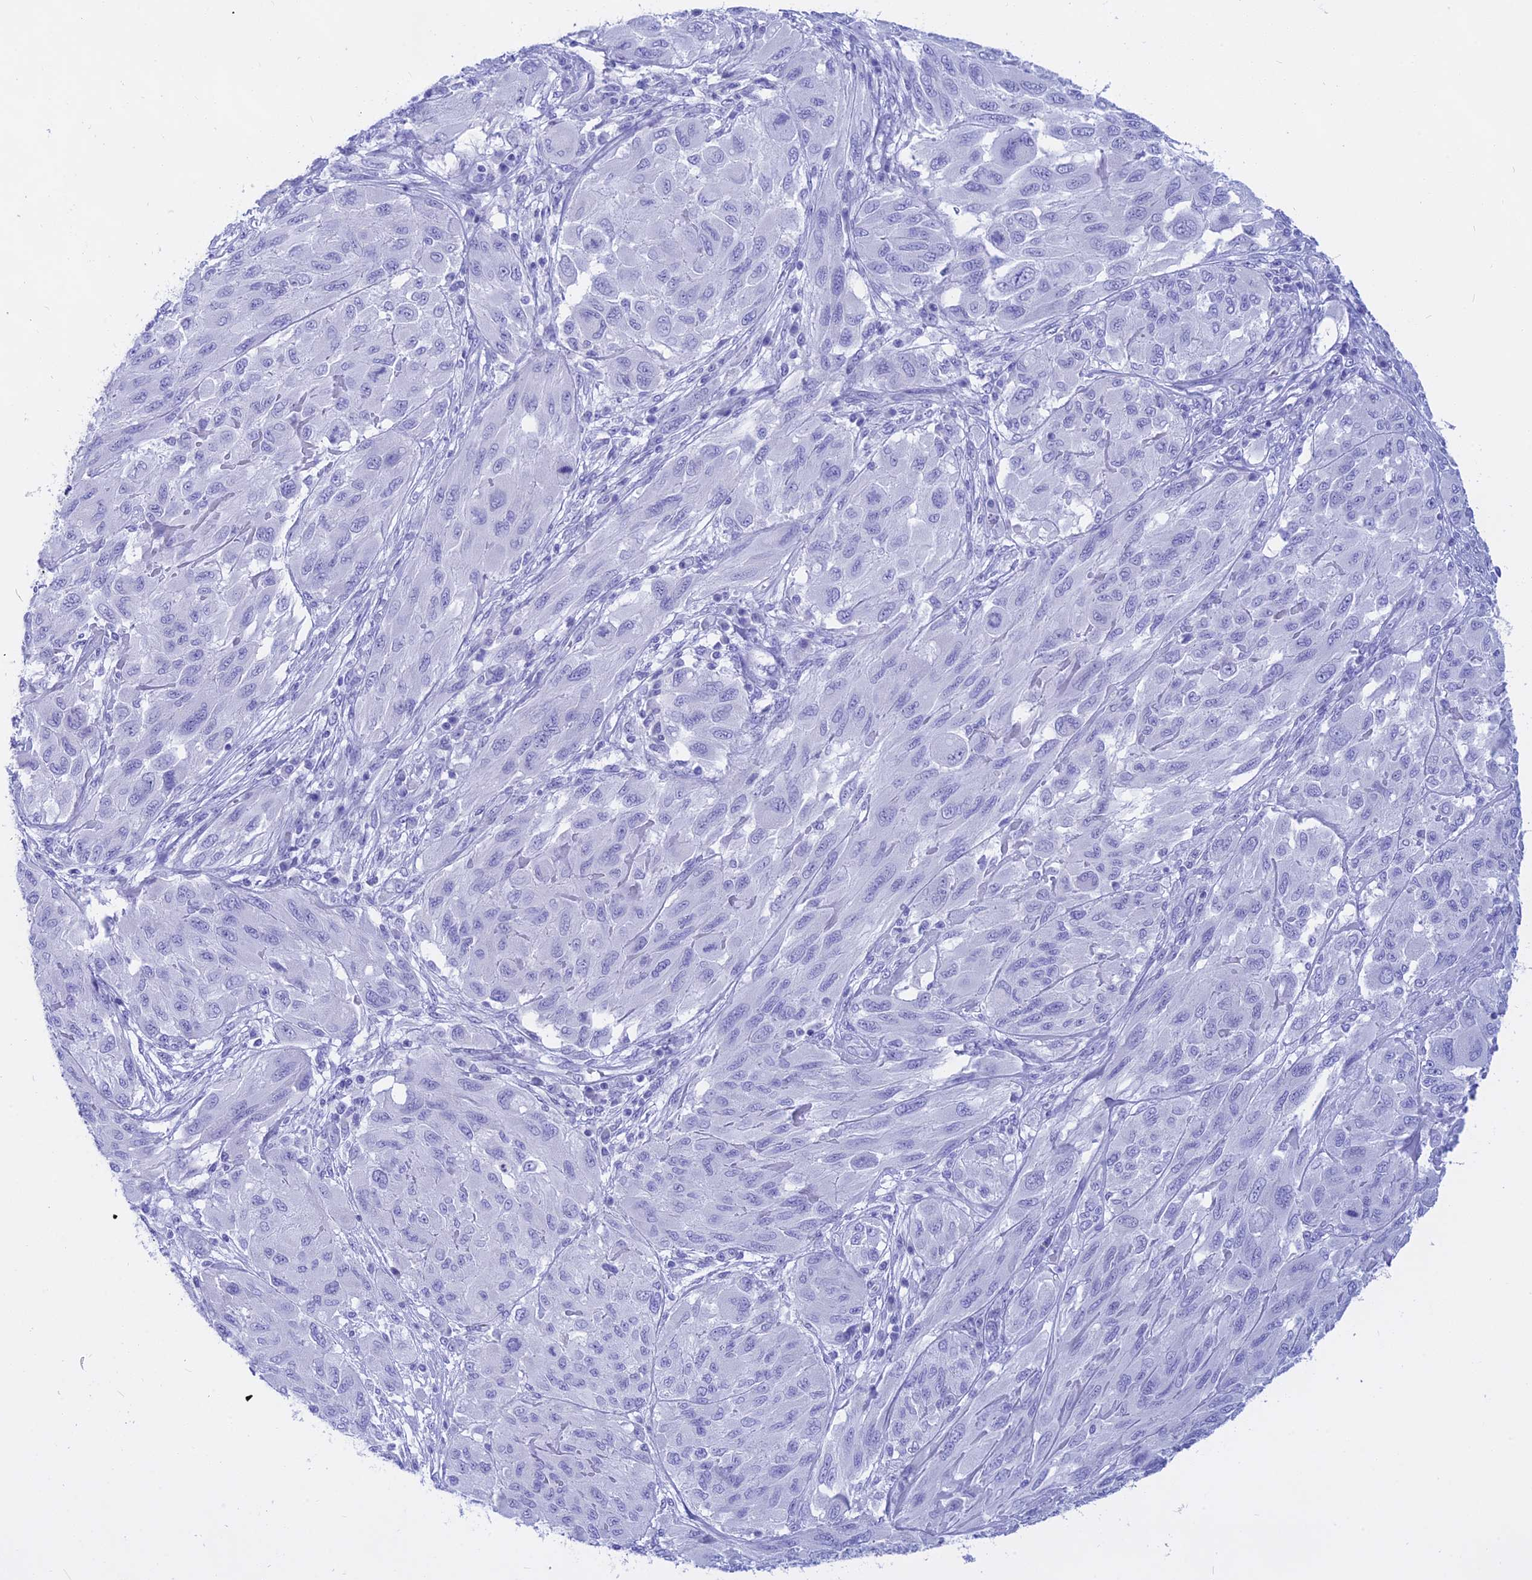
{"staining": {"intensity": "negative", "quantity": "none", "location": "none"}, "tissue": "melanoma", "cell_type": "Tumor cells", "image_type": "cancer", "snomed": [{"axis": "morphology", "description": "Malignant melanoma, NOS"}, {"axis": "topography", "description": "Skin"}], "caption": "Immunohistochemistry (IHC) of human malignant melanoma displays no expression in tumor cells.", "gene": "ISCA1", "patient": {"sex": "female", "age": 91}}